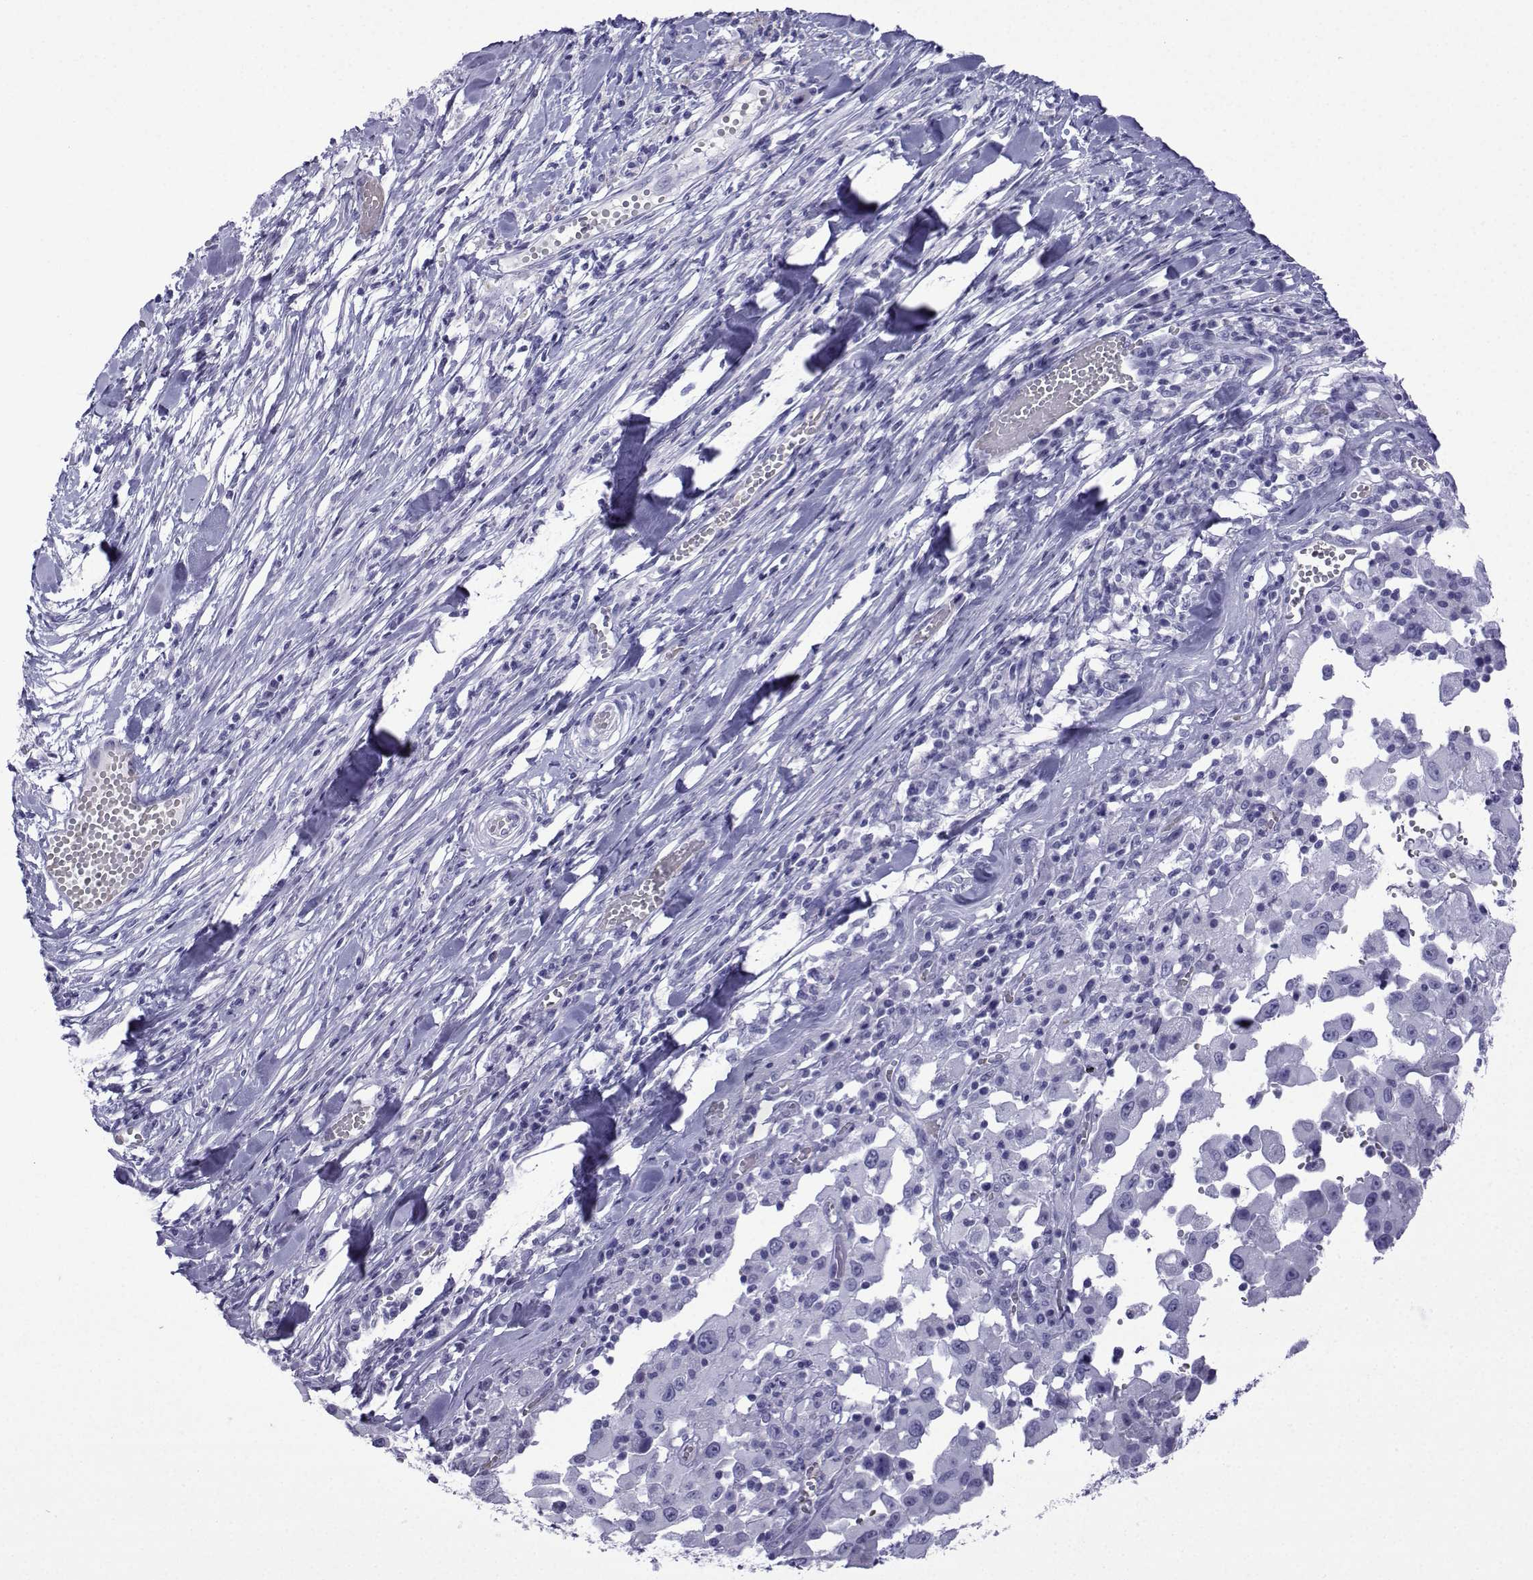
{"staining": {"intensity": "negative", "quantity": "none", "location": "none"}, "tissue": "melanoma", "cell_type": "Tumor cells", "image_type": "cancer", "snomed": [{"axis": "morphology", "description": "Malignant melanoma, Metastatic site"}, {"axis": "topography", "description": "Lymph node"}], "caption": "DAB immunohistochemical staining of melanoma shows no significant positivity in tumor cells.", "gene": "TRIM46", "patient": {"sex": "male", "age": 50}}